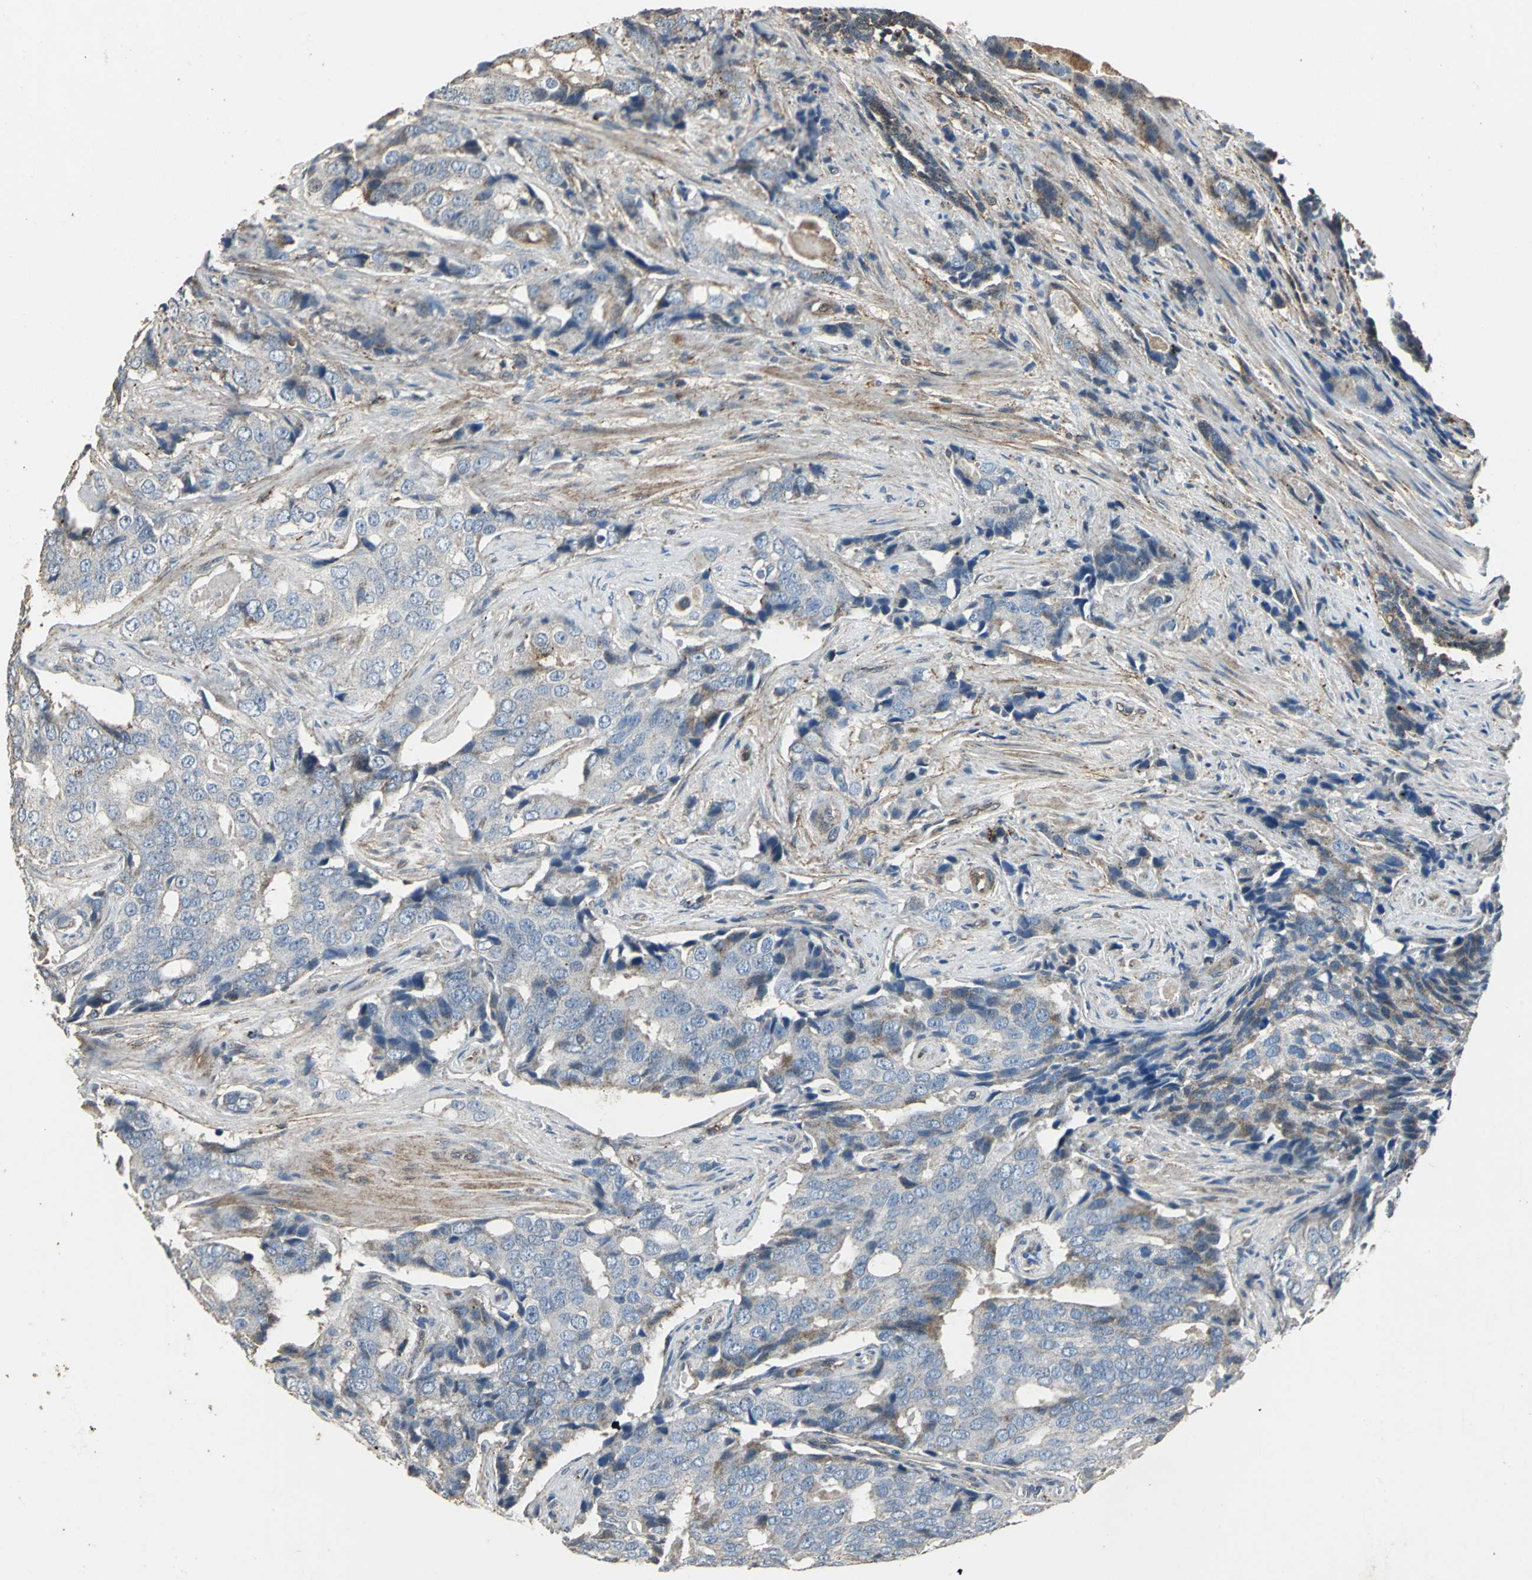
{"staining": {"intensity": "weak", "quantity": "25%-75%", "location": "cytoplasmic/membranous"}, "tissue": "prostate cancer", "cell_type": "Tumor cells", "image_type": "cancer", "snomed": [{"axis": "morphology", "description": "Adenocarcinoma, High grade"}, {"axis": "topography", "description": "Prostate"}], "caption": "Prostate adenocarcinoma (high-grade) was stained to show a protein in brown. There is low levels of weak cytoplasmic/membranous expression in about 25%-75% of tumor cells.", "gene": "DNAJB4", "patient": {"sex": "male", "age": 58}}